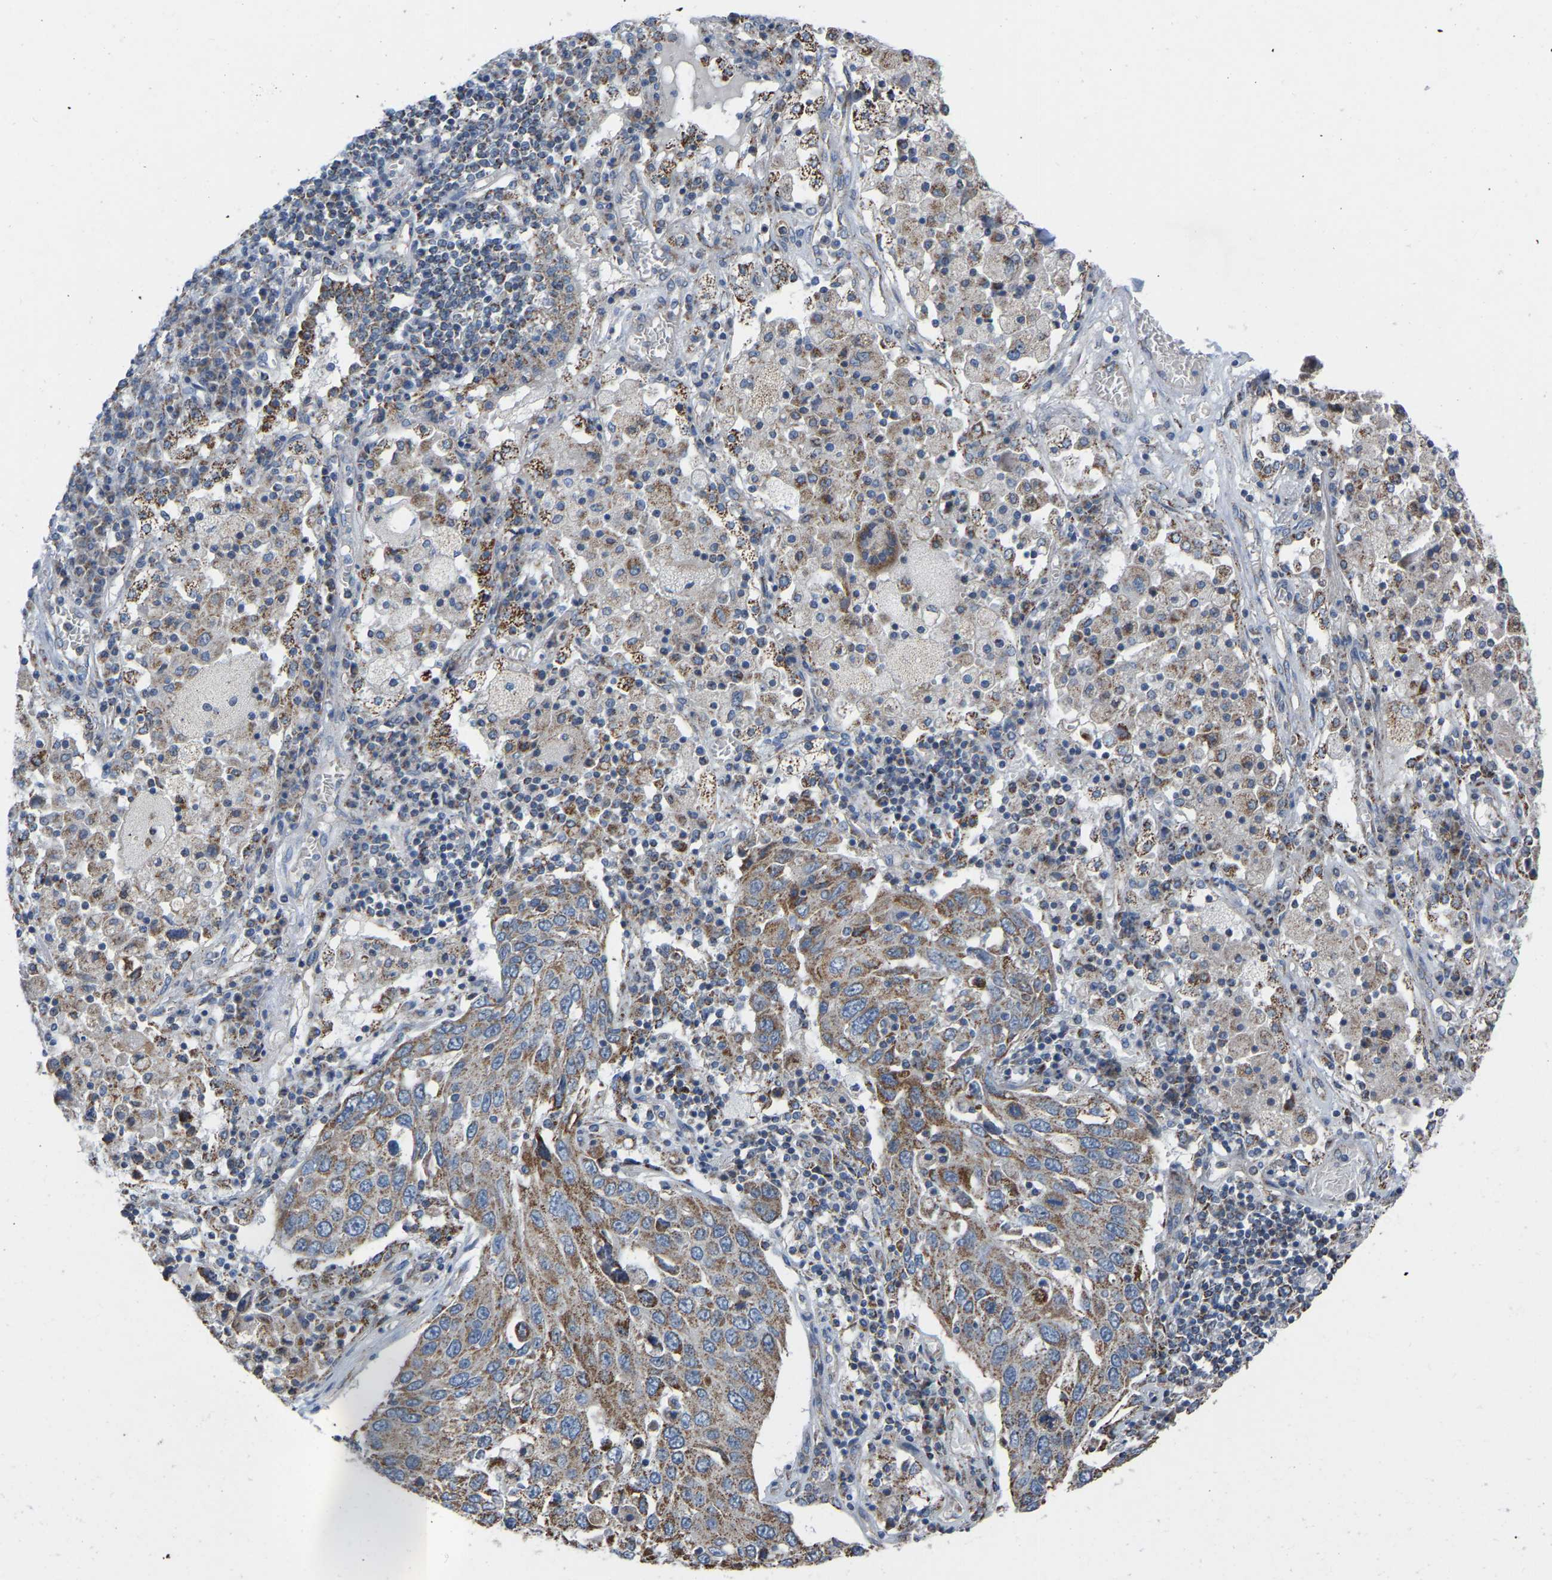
{"staining": {"intensity": "moderate", "quantity": ">75%", "location": "cytoplasmic/membranous"}, "tissue": "lung cancer", "cell_type": "Tumor cells", "image_type": "cancer", "snomed": [{"axis": "morphology", "description": "Squamous cell carcinoma, NOS"}, {"axis": "topography", "description": "Lung"}], "caption": "Immunohistochemical staining of lung squamous cell carcinoma displays moderate cytoplasmic/membranous protein expression in about >75% of tumor cells.", "gene": "BCL10", "patient": {"sex": "male", "age": 65}}